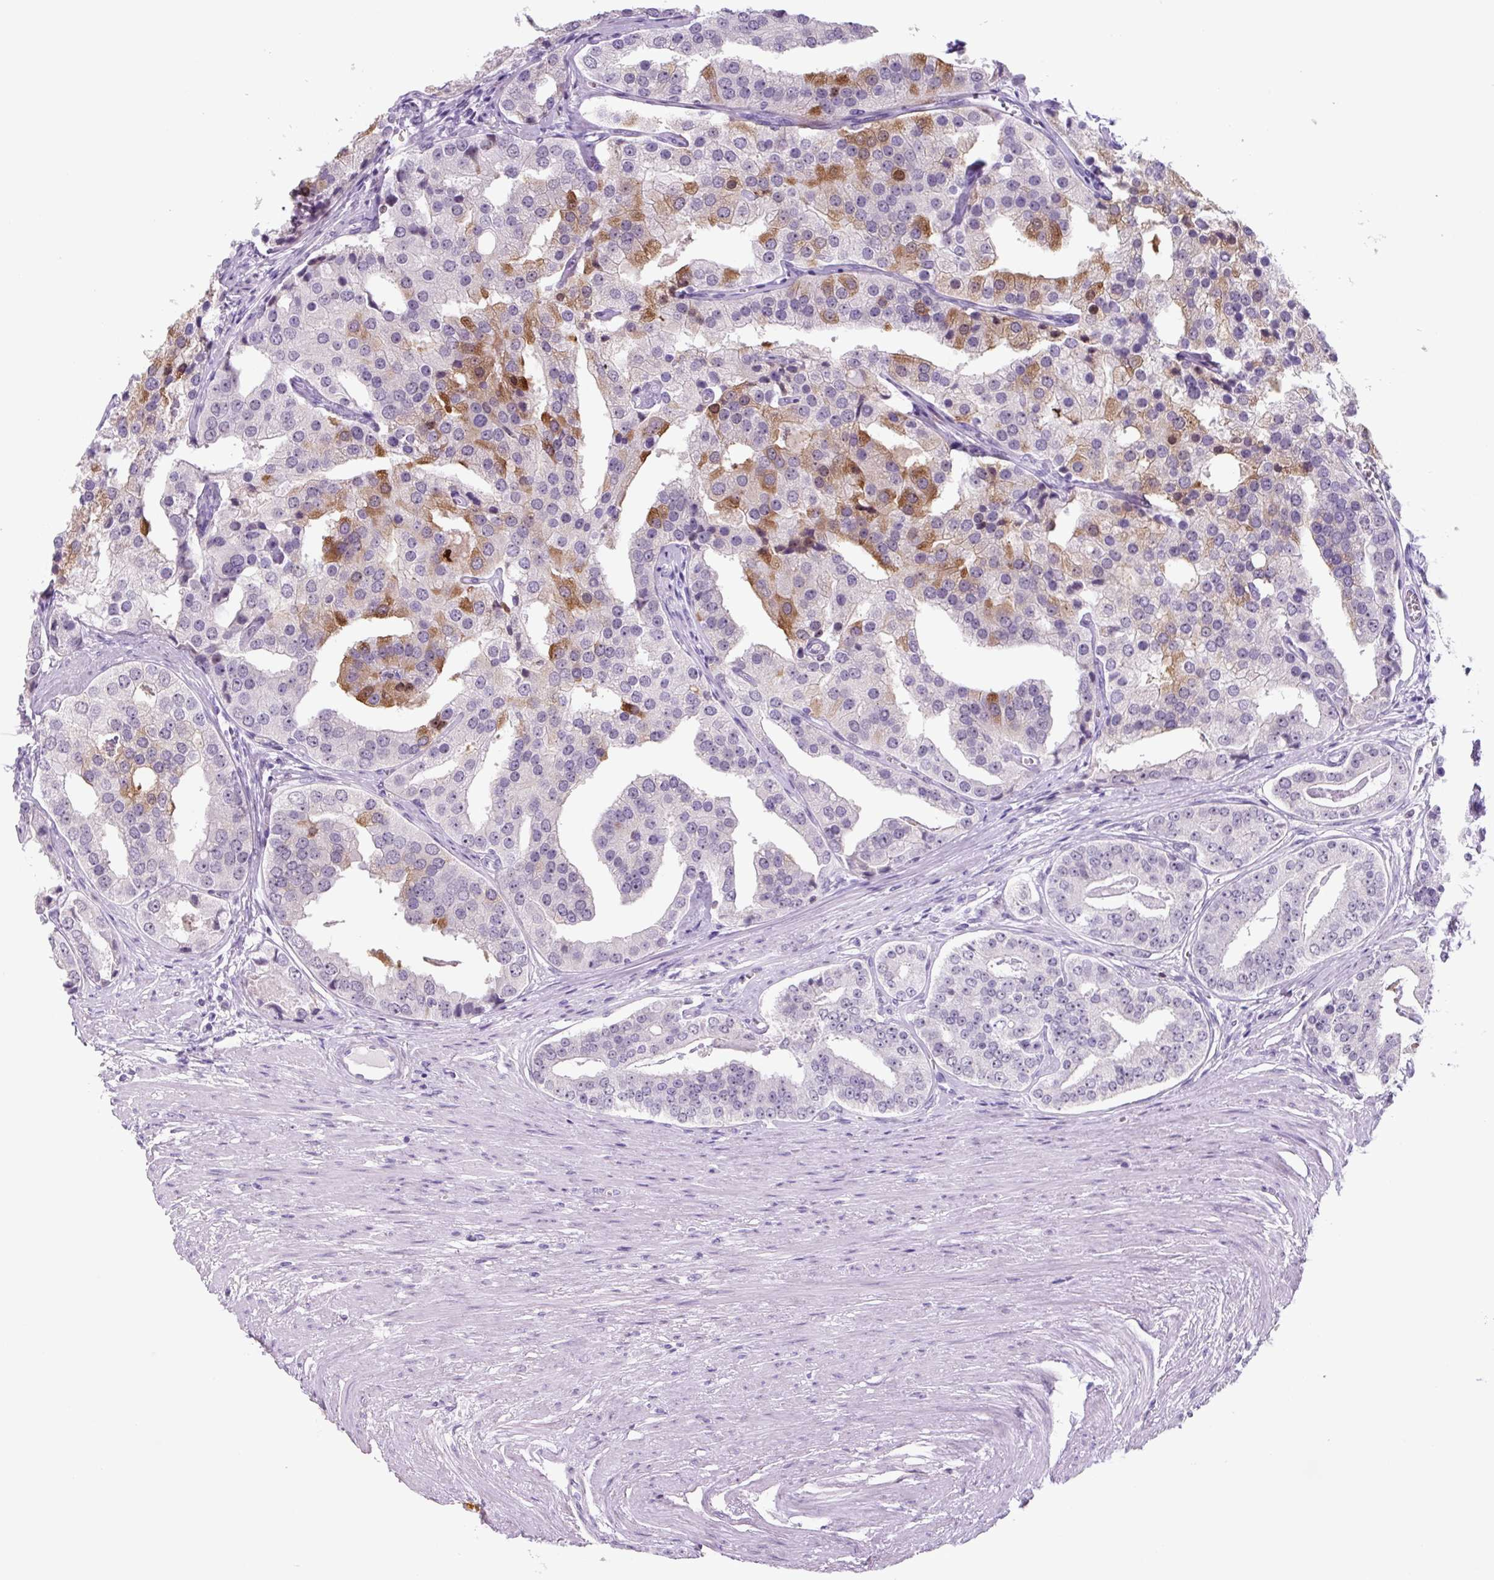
{"staining": {"intensity": "moderate", "quantity": "<25%", "location": "cytoplasmic/membranous"}, "tissue": "prostate cancer", "cell_type": "Tumor cells", "image_type": "cancer", "snomed": [{"axis": "morphology", "description": "Adenocarcinoma, High grade"}, {"axis": "topography", "description": "Prostate"}], "caption": "This is an image of immunohistochemistry (IHC) staining of prostate cancer (adenocarcinoma (high-grade)), which shows moderate staining in the cytoplasmic/membranous of tumor cells.", "gene": "TNFRSF8", "patient": {"sex": "male", "age": 71}}